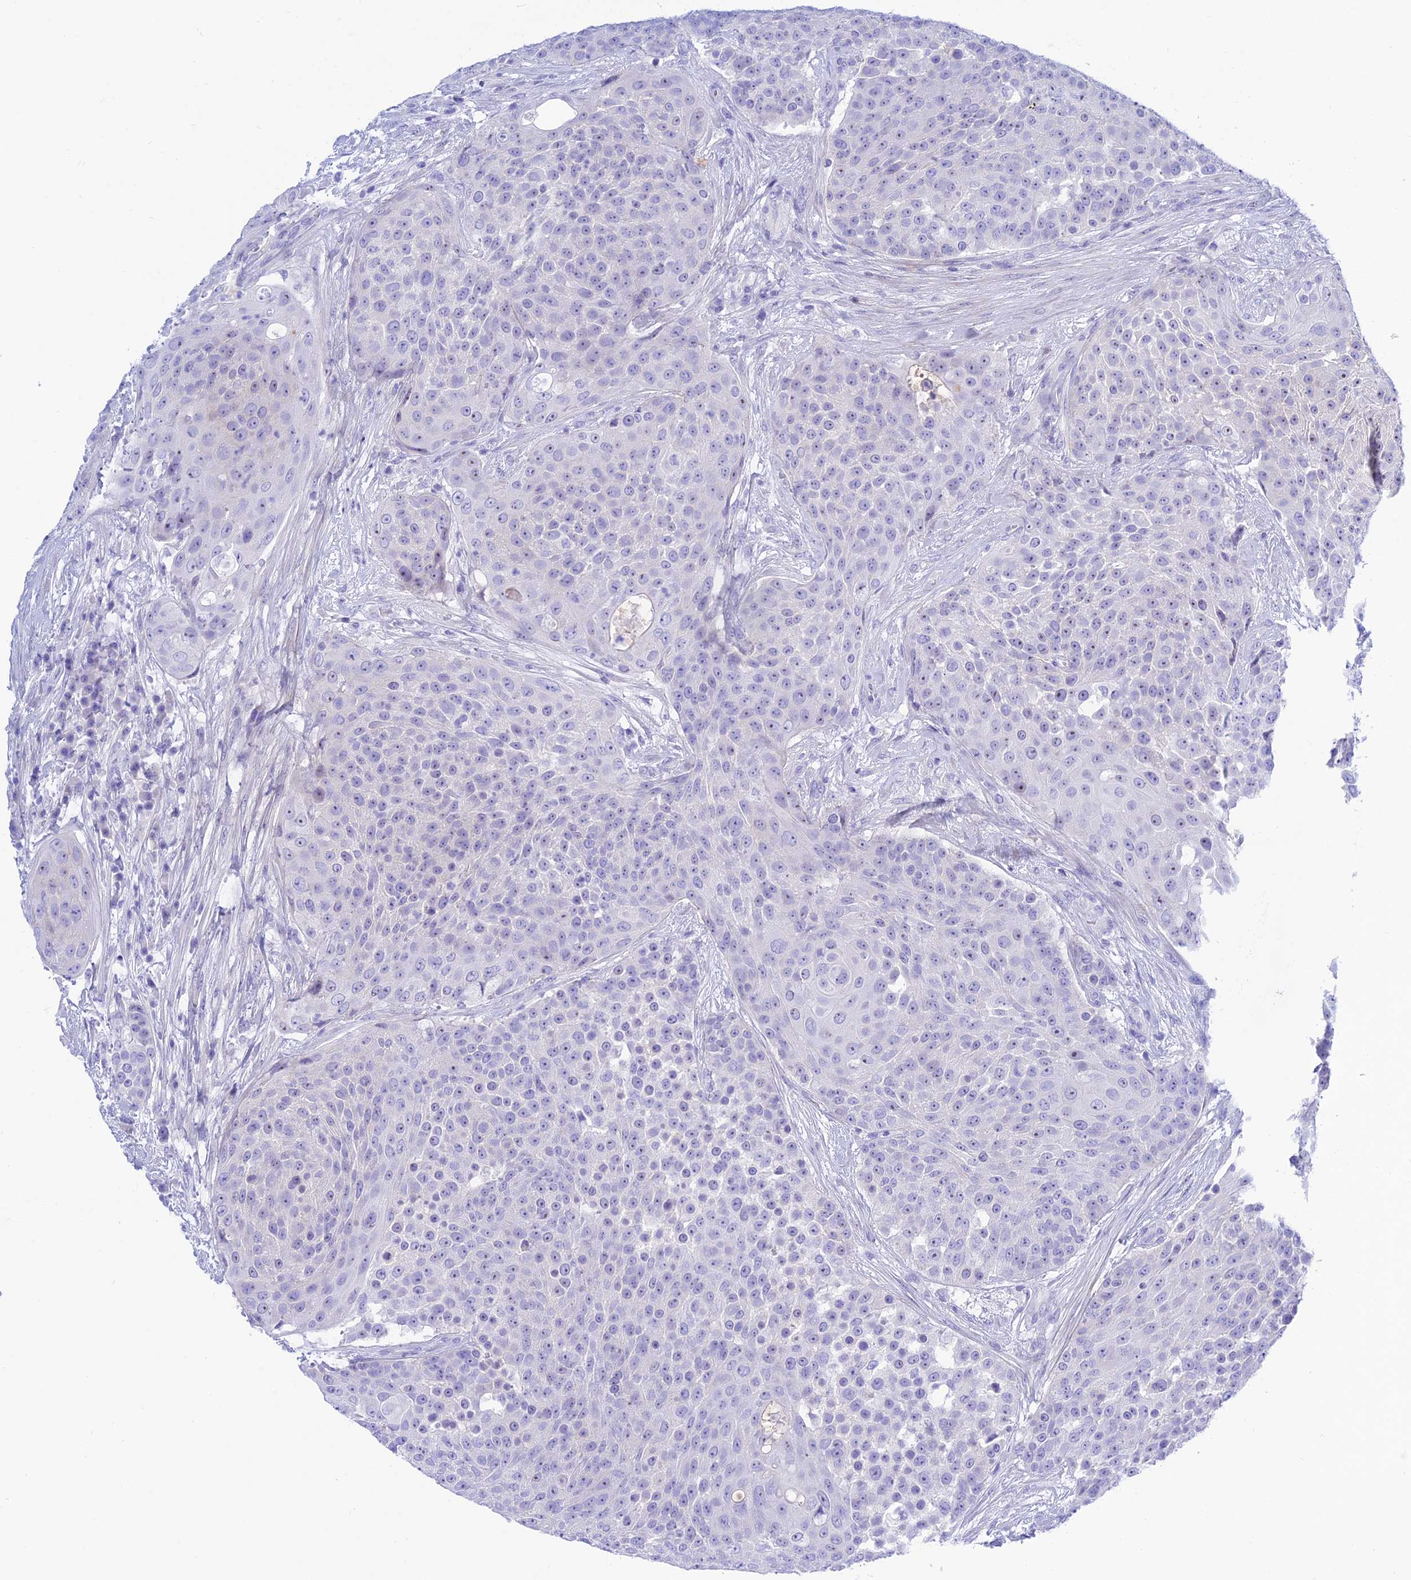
{"staining": {"intensity": "negative", "quantity": "none", "location": "none"}, "tissue": "urothelial cancer", "cell_type": "Tumor cells", "image_type": "cancer", "snomed": [{"axis": "morphology", "description": "Urothelial carcinoma, High grade"}, {"axis": "topography", "description": "Urinary bladder"}], "caption": "Immunohistochemistry photomicrograph of neoplastic tissue: human urothelial carcinoma (high-grade) stained with DAB (3,3'-diaminobenzidine) reveals no significant protein staining in tumor cells.", "gene": "PRNP", "patient": {"sex": "female", "age": 63}}